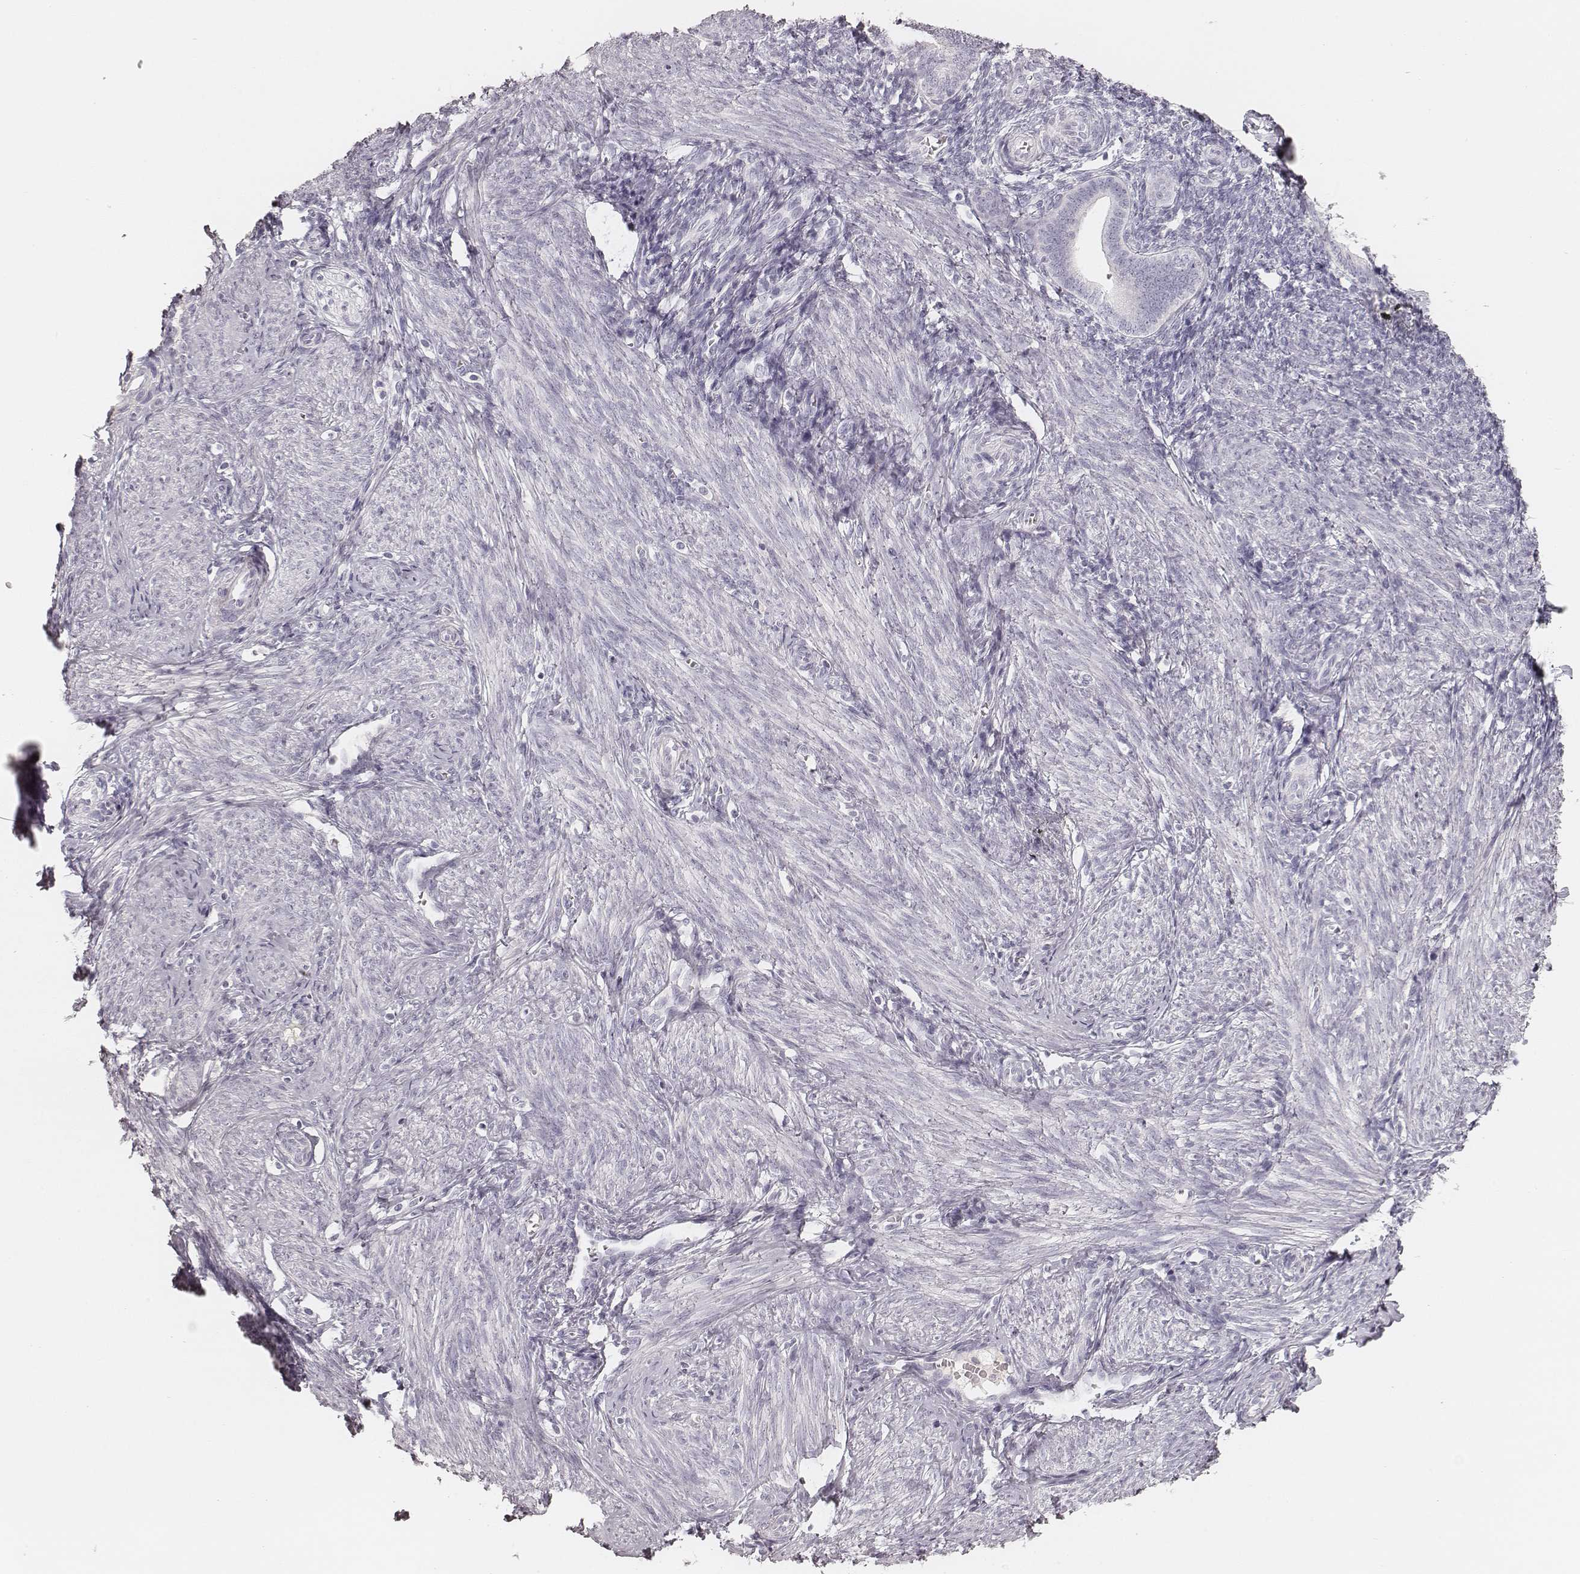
{"staining": {"intensity": "negative", "quantity": "none", "location": "none"}, "tissue": "endometrium", "cell_type": "Cells in endometrial stroma", "image_type": "normal", "snomed": [{"axis": "morphology", "description": "Normal tissue, NOS"}, {"axis": "topography", "description": "Endometrium"}], "caption": "A high-resolution micrograph shows immunohistochemistry (IHC) staining of normal endometrium, which shows no significant staining in cells in endometrial stroma.", "gene": "KRT31", "patient": {"sex": "female", "age": 40}}